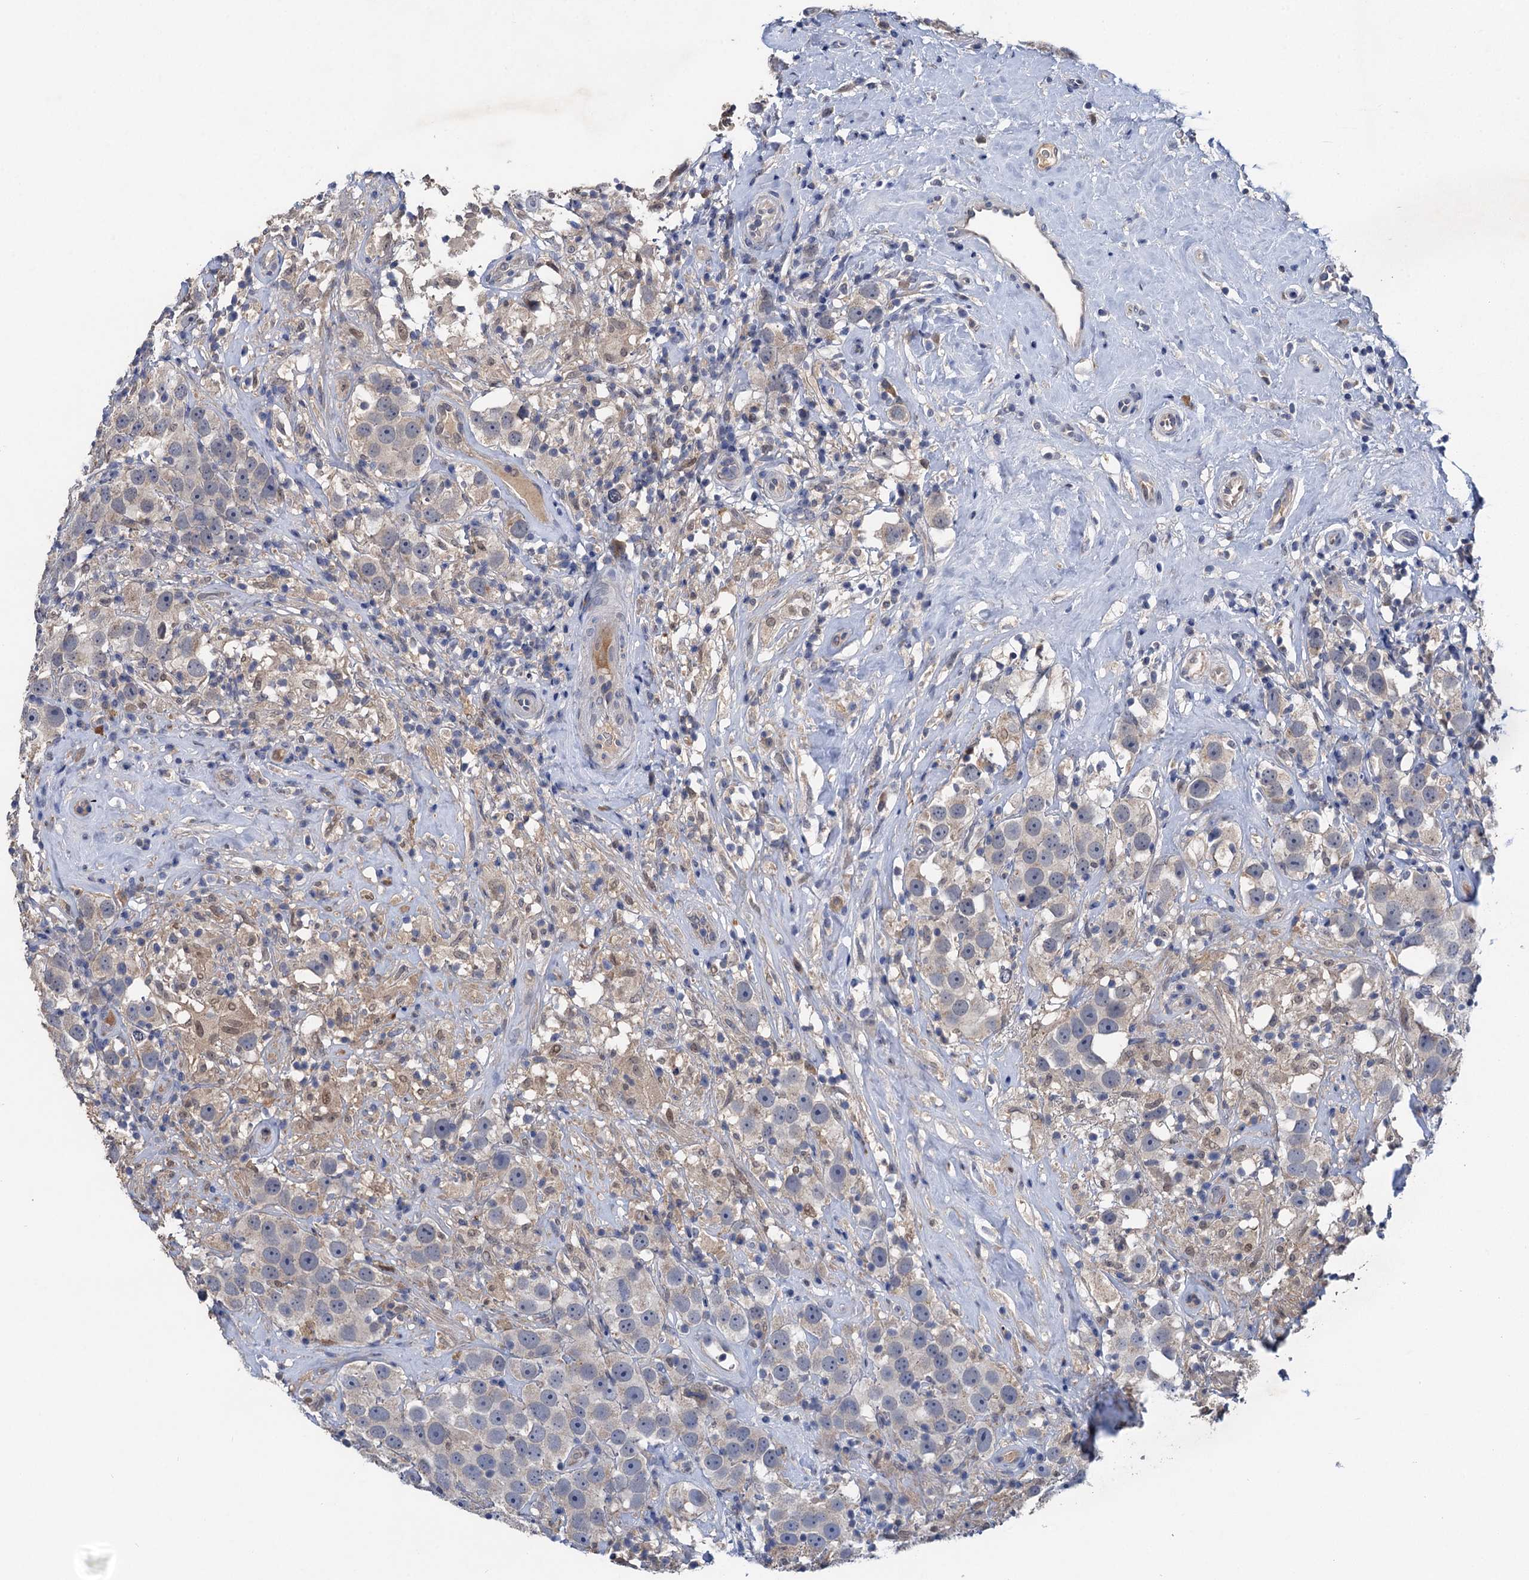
{"staining": {"intensity": "negative", "quantity": "none", "location": "none"}, "tissue": "testis cancer", "cell_type": "Tumor cells", "image_type": "cancer", "snomed": [{"axis": "morphology", "description": "Seminoma, NOS"}, {"axis": "topography", "description": "Testis"}], "caption": "High power microscopy image of an immunohistochemistry histopathology image of testis cancer (seminoma), revealing no significant expression in tumor cells. The staining was performed using DAB to visualize the protein expression in brown, while the nuclei were stained in blue with hematoxylin (Magnification: 20x).", "gene": "TMEM39B", "patient": {"sex": "male", "age": 49}}